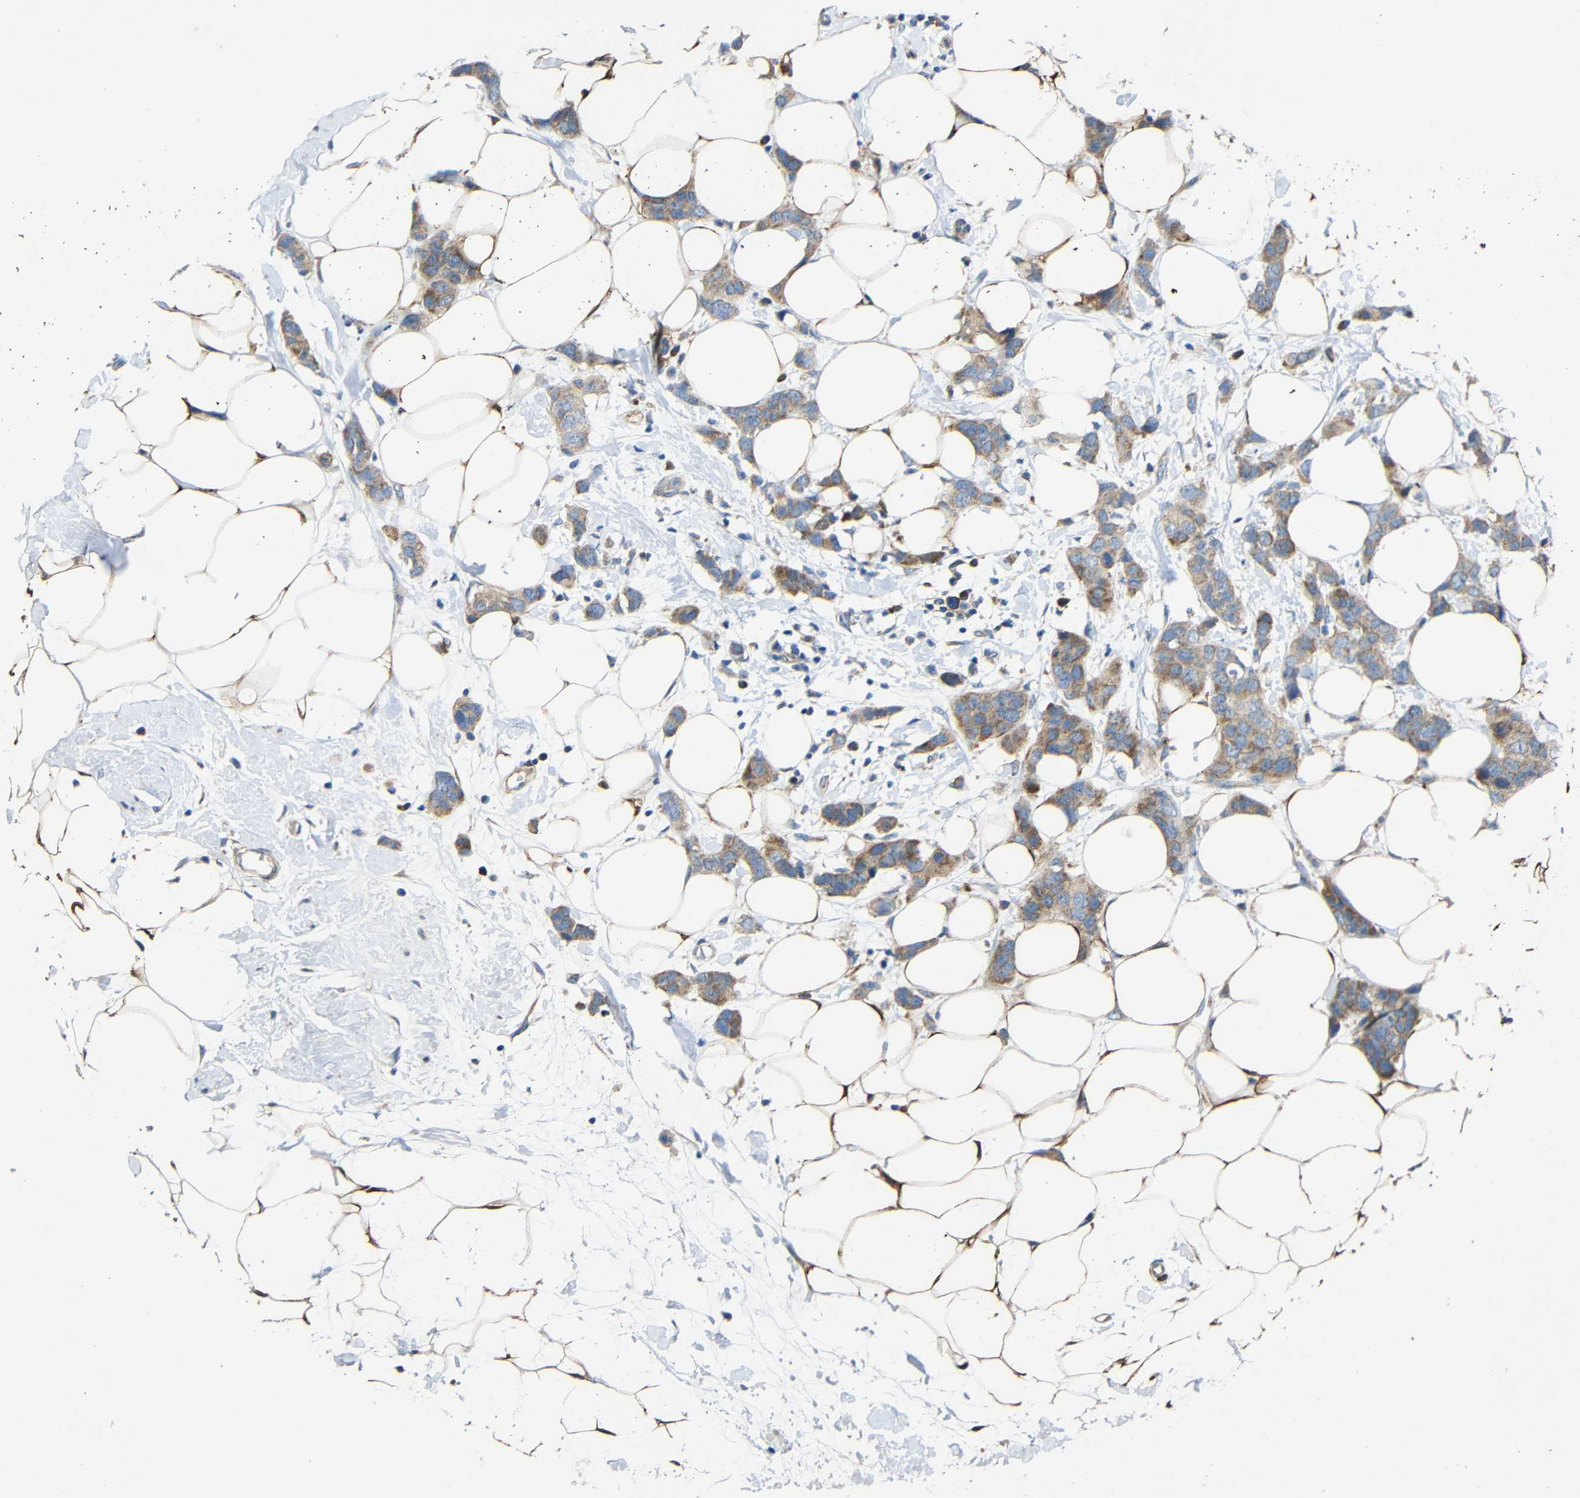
{"staining": {"intensity": "weak", "quantity": ">75%", "location": "cytoplasmic/membranous"}, "tissue": "breast cancer", "cell_type": "Tumor cells", "image_type": "cancer", "snomed": [{"axis": "morphology", "description": "Normal tissue, NOS"}, {"axis": "morphology", "description": "Duct carcinoma"}, {"axis": "topography", "description": "Breast"}], "caption": "Weak cytoplasmic/membranous expression is present in approximately >75% of tumor cells in breast infiltrating ductal carcinoma.", "gene": "TMEM25", "patient": {"sex": "female", "age": 50}}